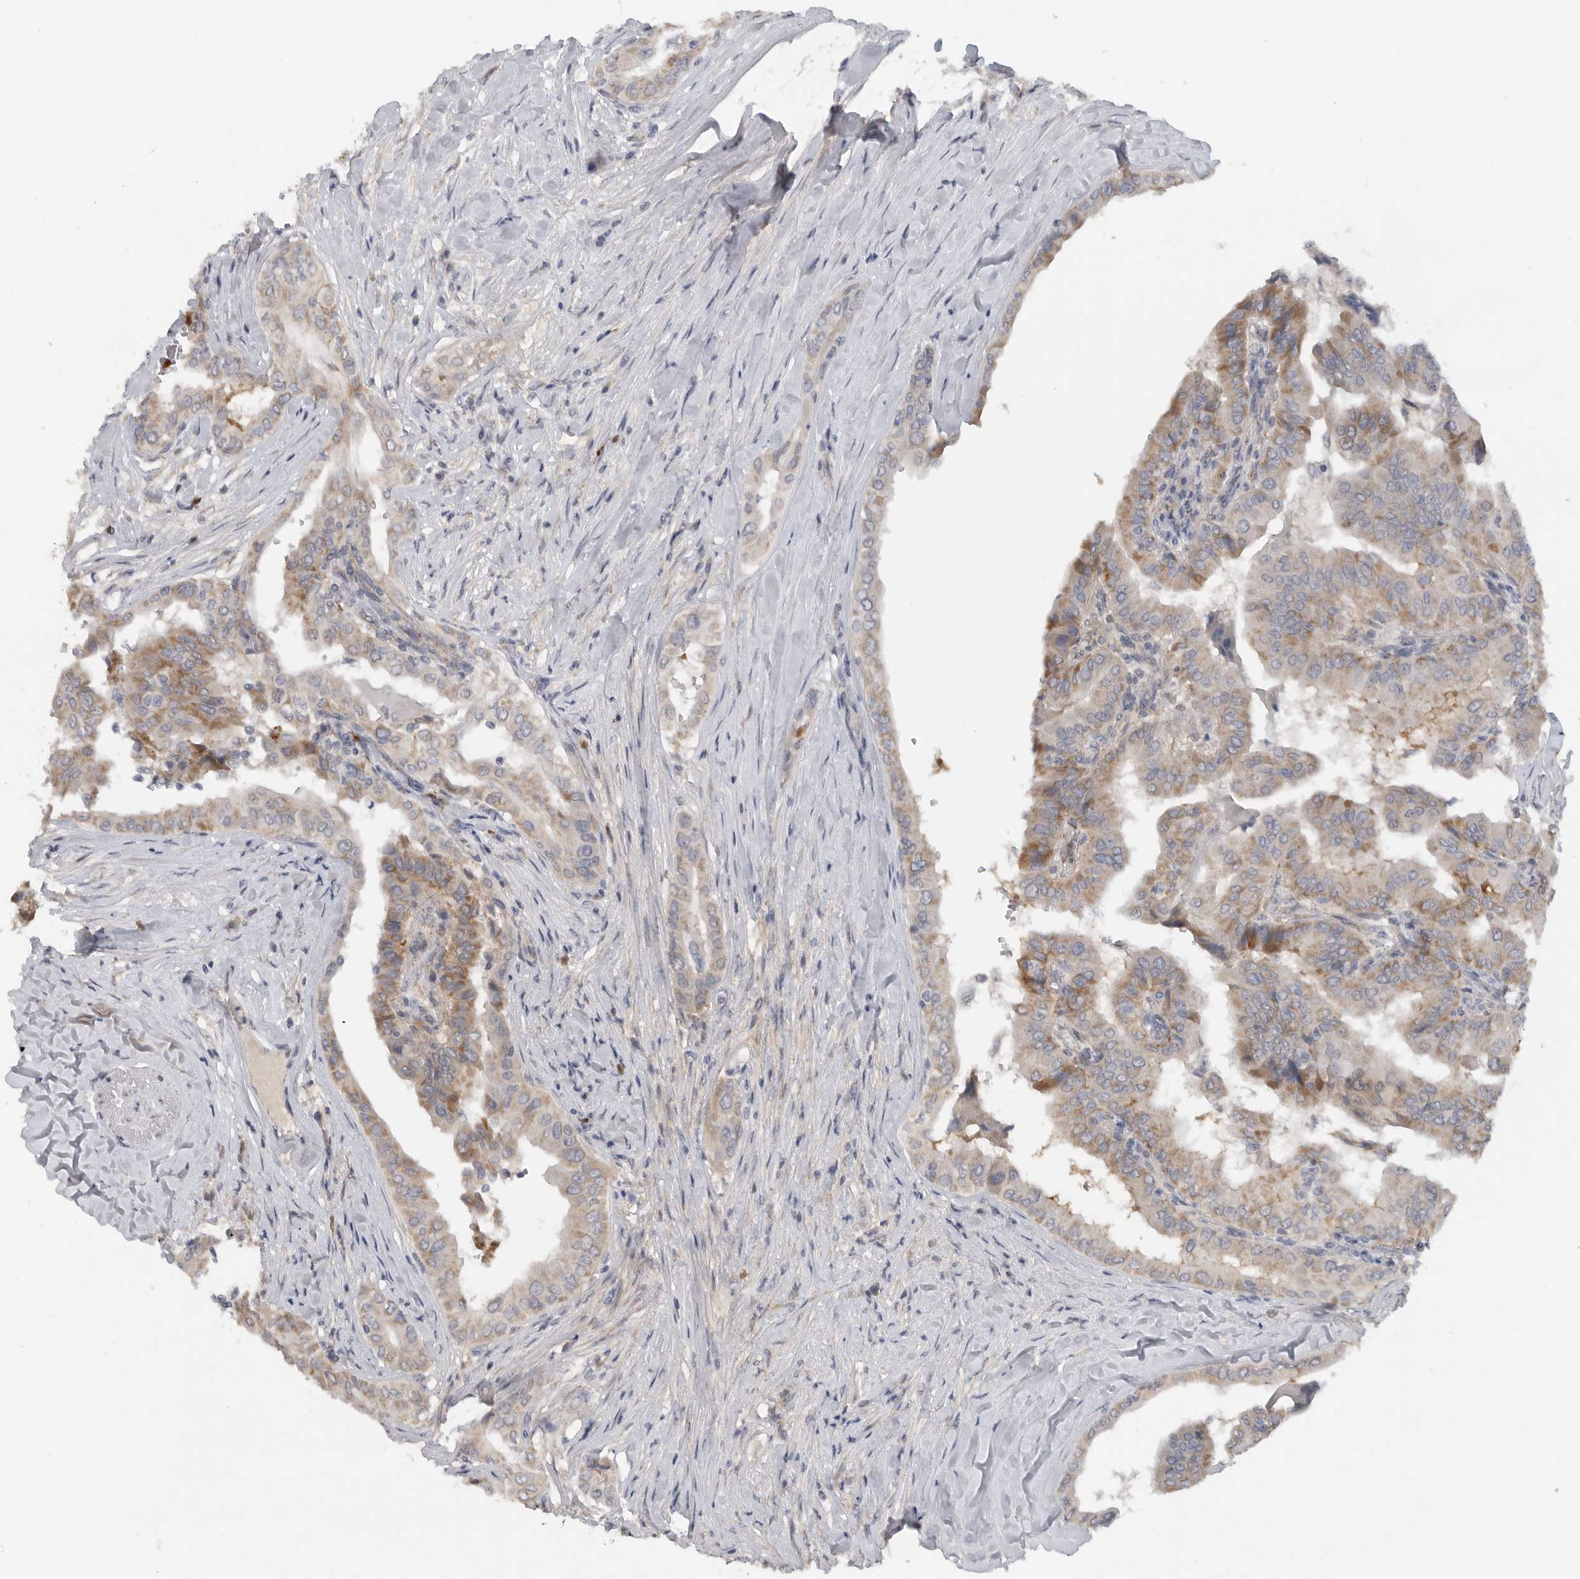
{"staining": {"intensity": "moderate", "quantity": ">75%", "location": "cytoplasmic/membranous"}, "tissue": "thyroid cancer", "cell_type": "Tumor cells", "image_type": "cancer", "snomed": [{"axis": "morphology", "description": "Papillary adenocarcinoma, NOS"}, {"axis": "topography", "description": "Thyroid gland"}], "caption": "Thyroid cancer (papillary adenocarcinoma) stained with a brown dye shows moderate cytoplasmic/membranous positive positivity in about >75% of tumor cells.", "gene": "DYRK2", "patient": {"sex": "male", "age": 33}}